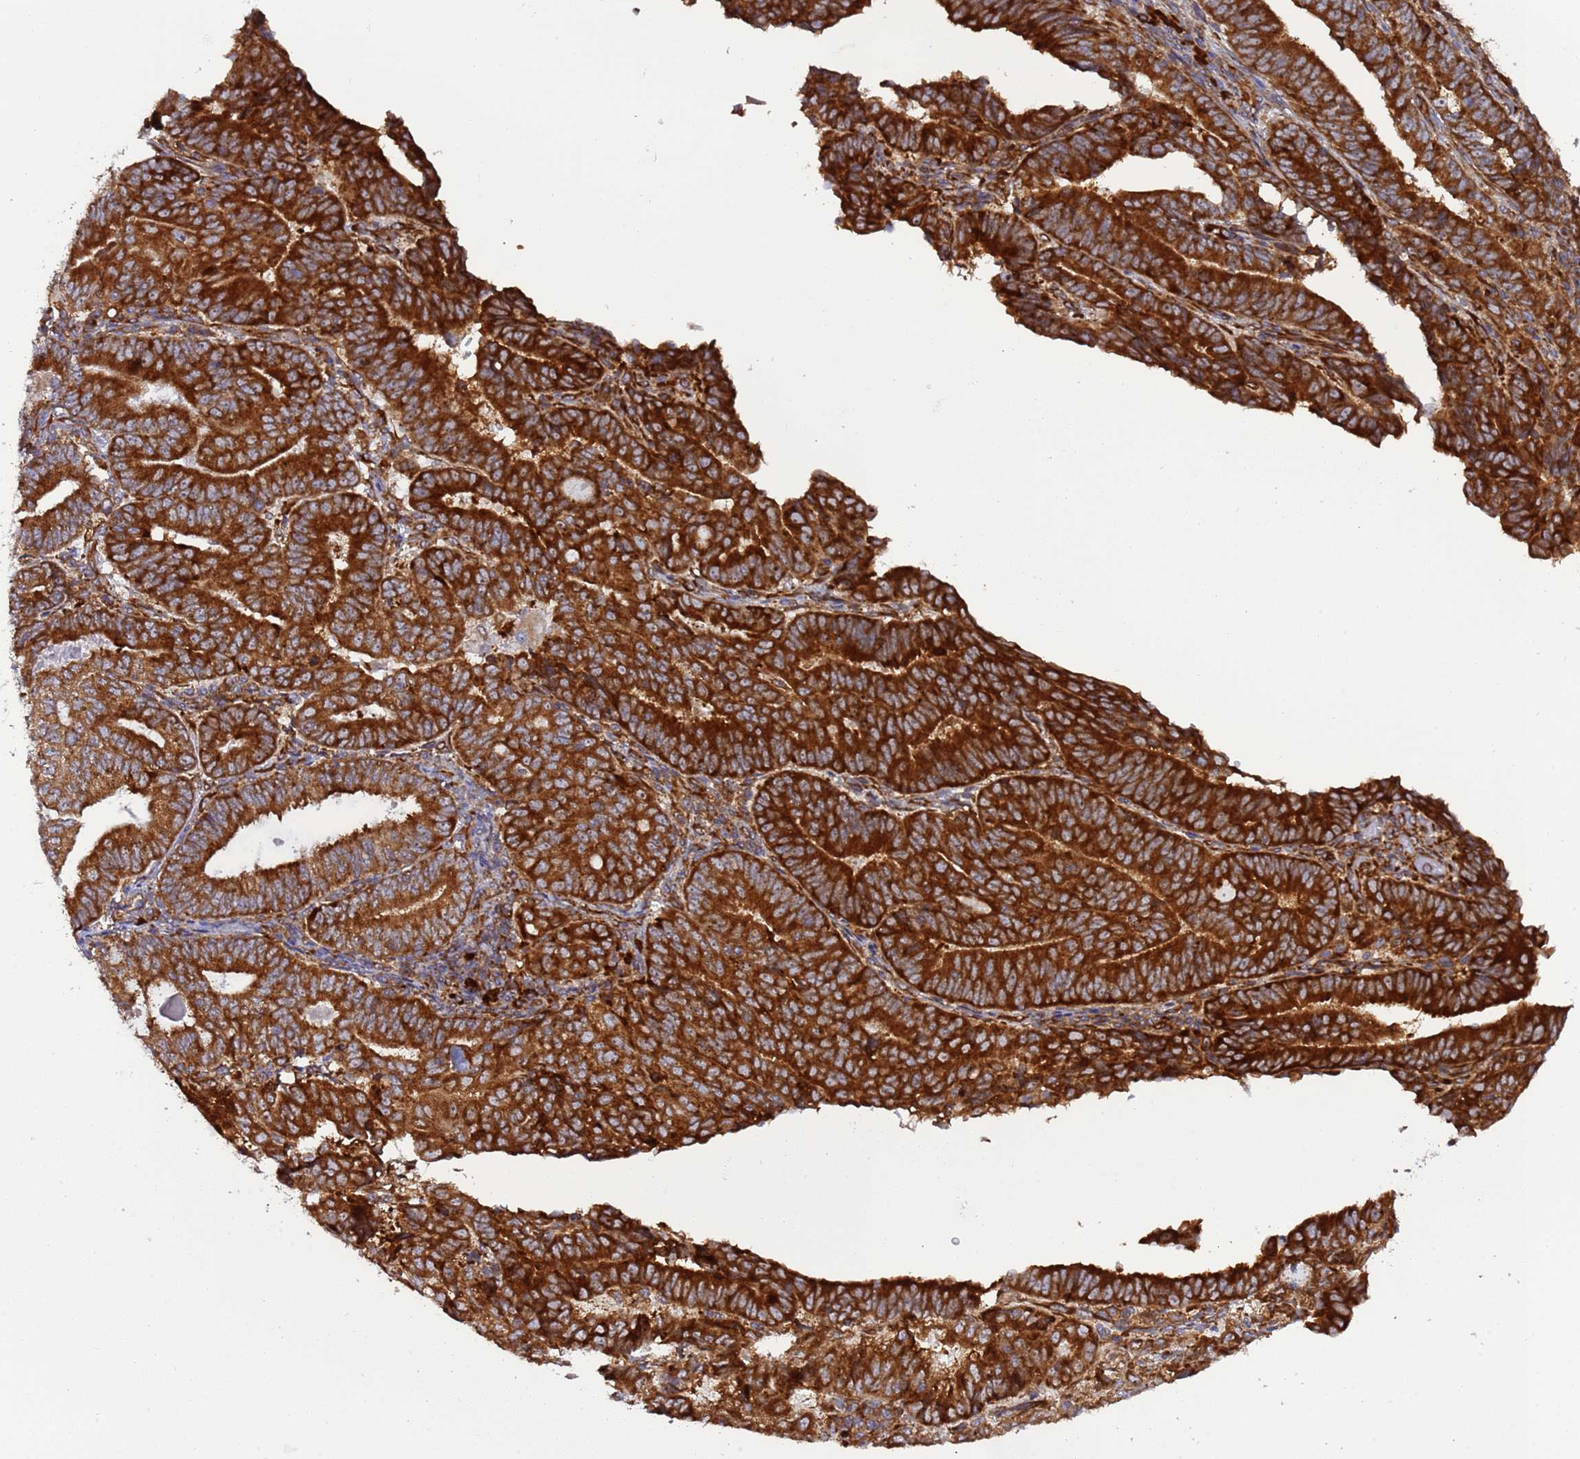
{"staining": {"intensity": "strong", "quantity": ">75%", "location": "cytoplasmic/membranous"}, "tissue": "endometrial cancer", "cell_type": "Tumor cells", "image_type": "cancer", "snomed": [{"axis": "morphology", "description": "Adenocarcinoma, NOS"}, {"axis": "topography", "description": "Endometrium"}], "caption": "Strong cytoplasmic/membranous protein positivity is identified in approximately >75% of tumor cells in endometrial adenocarcinoma. Immunohistochemistry (ihc) stains the protein in brown and the nuclei are stained blue.", "gene": "RPL36", "patient": {"sex": "female", "age": 70}}